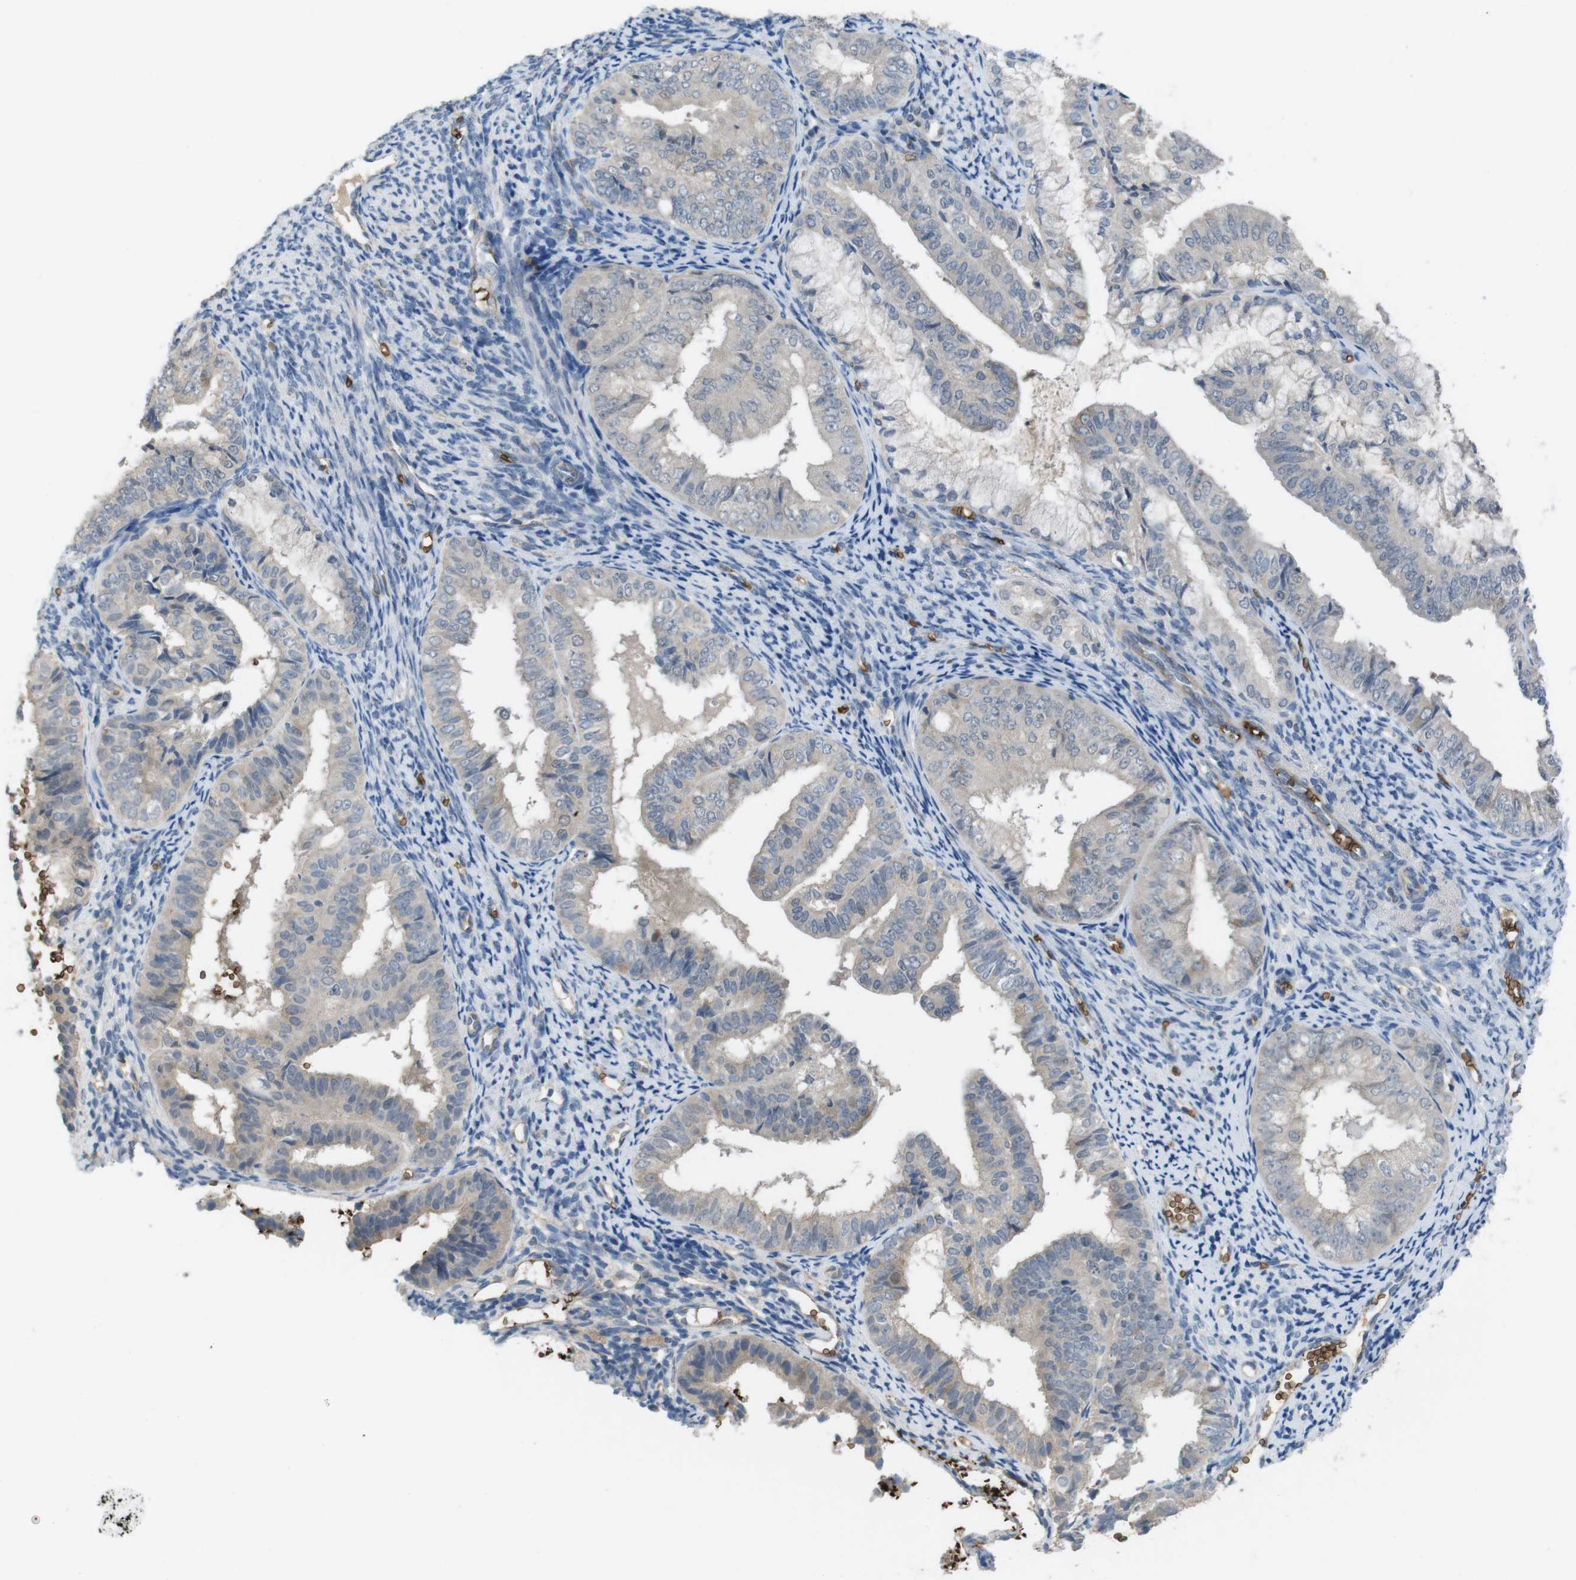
{"staining": {"intensity": "weak", "quantity": ">75%", "location": "cytoplasmic/membranous"}, "tissue": "endometrial cancer", "cell_type": "Tumor cells", "image_type": "cancer", "snomed": [{"axis": "morphology", "description": "Adenocarcinoma, NOS"}, {"axis": "topography", "description": "Endometrium"}], "caption": "The photomicrograph shows immunohistochemical staining of endometrial cancer. There is weak cytoplasmic/membranous positivity is seen in about >75% of tumor cells. Ihc stains the protein in brown and the nuclei are stained blue.", "gene": "GYPA", "patient": {"sex": "female", "age": 63}}